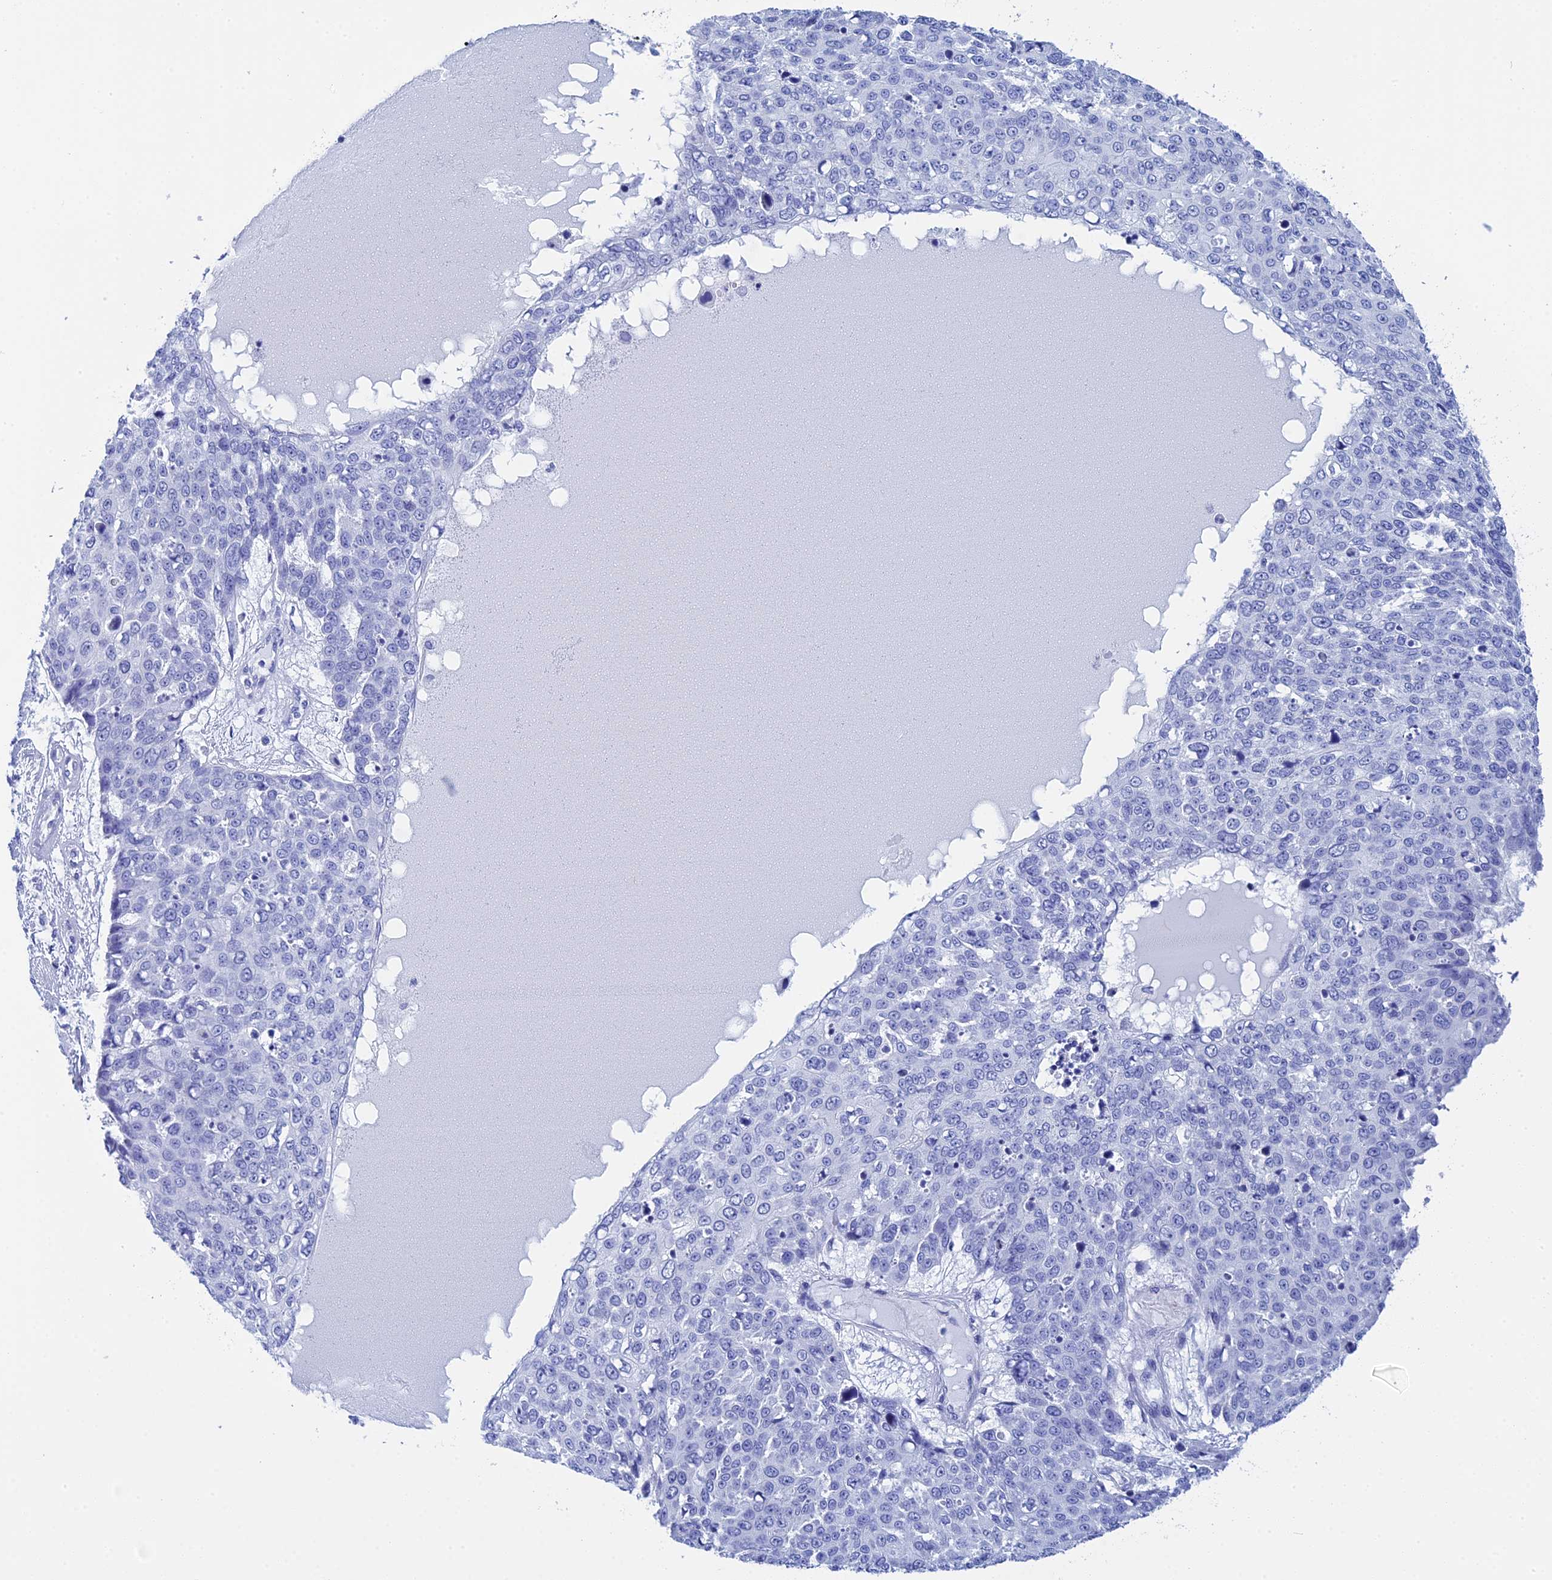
{"staining": {"intensity": "negative", "quantity": "none", "location": "none"}, "tissue": "skin cancer", "cell_type": "Tumor cells", "image_type": "cancer", "snomed": [{"axis": "morphology", "description": "Squamous cell carcinoma, NOS"}, {"axis": "topography", "description": "Skin"}], "caption": "This photomicrograph is of skin cancer (squamous cell carcinoma) stained with immunohistochemistry to label a protein in brown with the nuclei are counter-stained blue. There is no expression in tumor cells. (DAB IHC with hematoxylin counter stain).", "gene": "TEX101", "patient": {"sex": "male", "age": 71}}